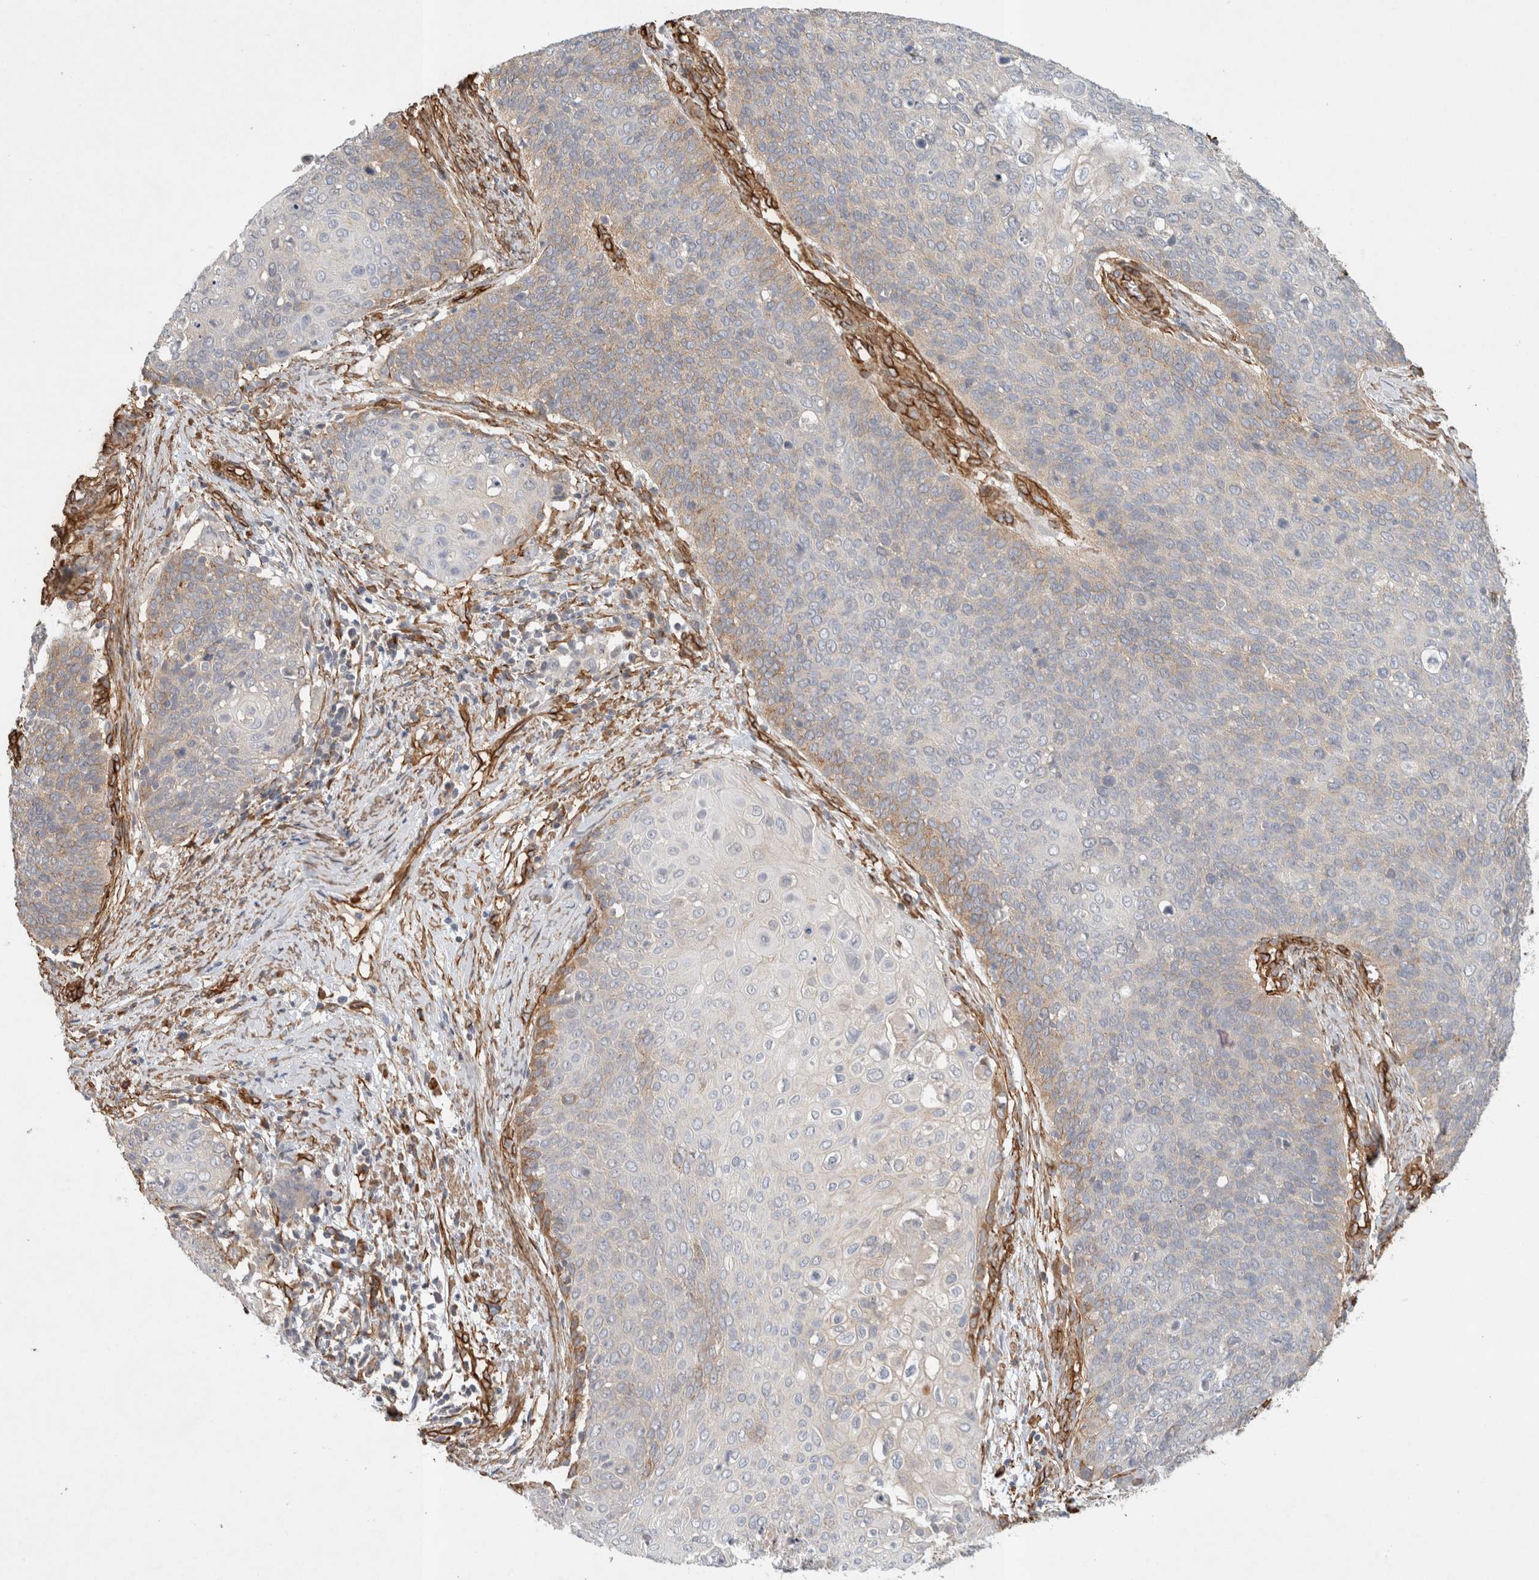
{"staining": {"intensity": "weak", "quantity": "25%-75%", "location": "cytoplasmic/membranous"}, "tissue": "cervical cancer", "cell_type": "Tumor cells", "image_type": "cancer", "snomed": [{"axis": "morphology", "description": "Squamous cell carcinoma, NOS"}, {"axis": "topography", "description": "Cervix"}], "caption": "There is low levels of weak cytoplasmic/membranous positivity in tumor cells of cervical squamous cell carcinoma, as demonstrated by immunohistochemical staining (brown color).", "gene": "JMJD4", "patient": {"sex": "female", "age": 39}}